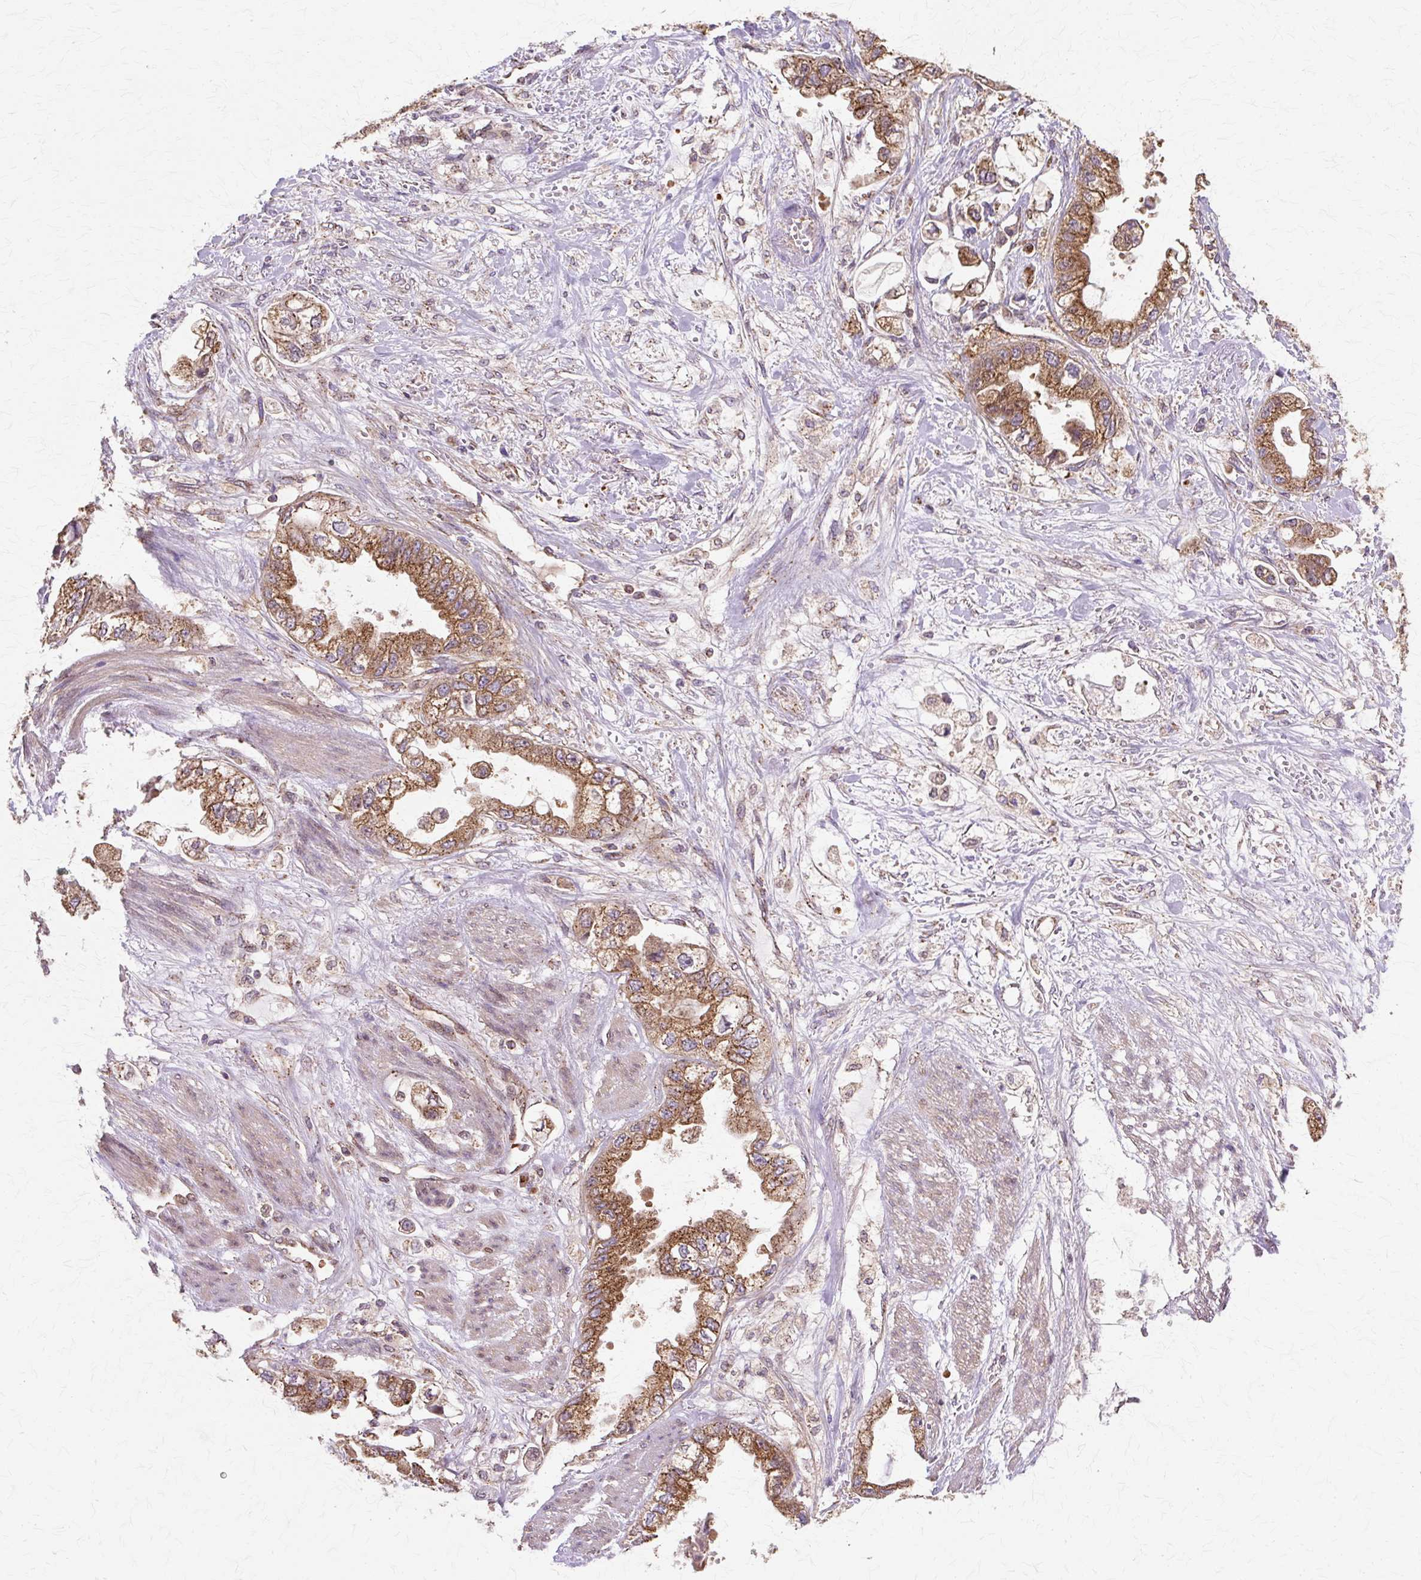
{"staining": {"intensity": "strong", "quantity": ">75%", "location": "cytoplasmic/membranous"}, "tissue": "stomach cancer", "cell_type": "Tumor cells", "image_type": "cancer", "snomed": [{"axis": "morphology", "description": "Adenocarcinoma, NOS"}, {"axis": "topography", "description": "Stomach"}], "caption": "The immunohistochemical stain labels strong cytoplasmic/membranous expression in tumor cells of stomach cancer tissue.", "gene": "COPB1", "patient": {"sex": "male", "age": 62}}